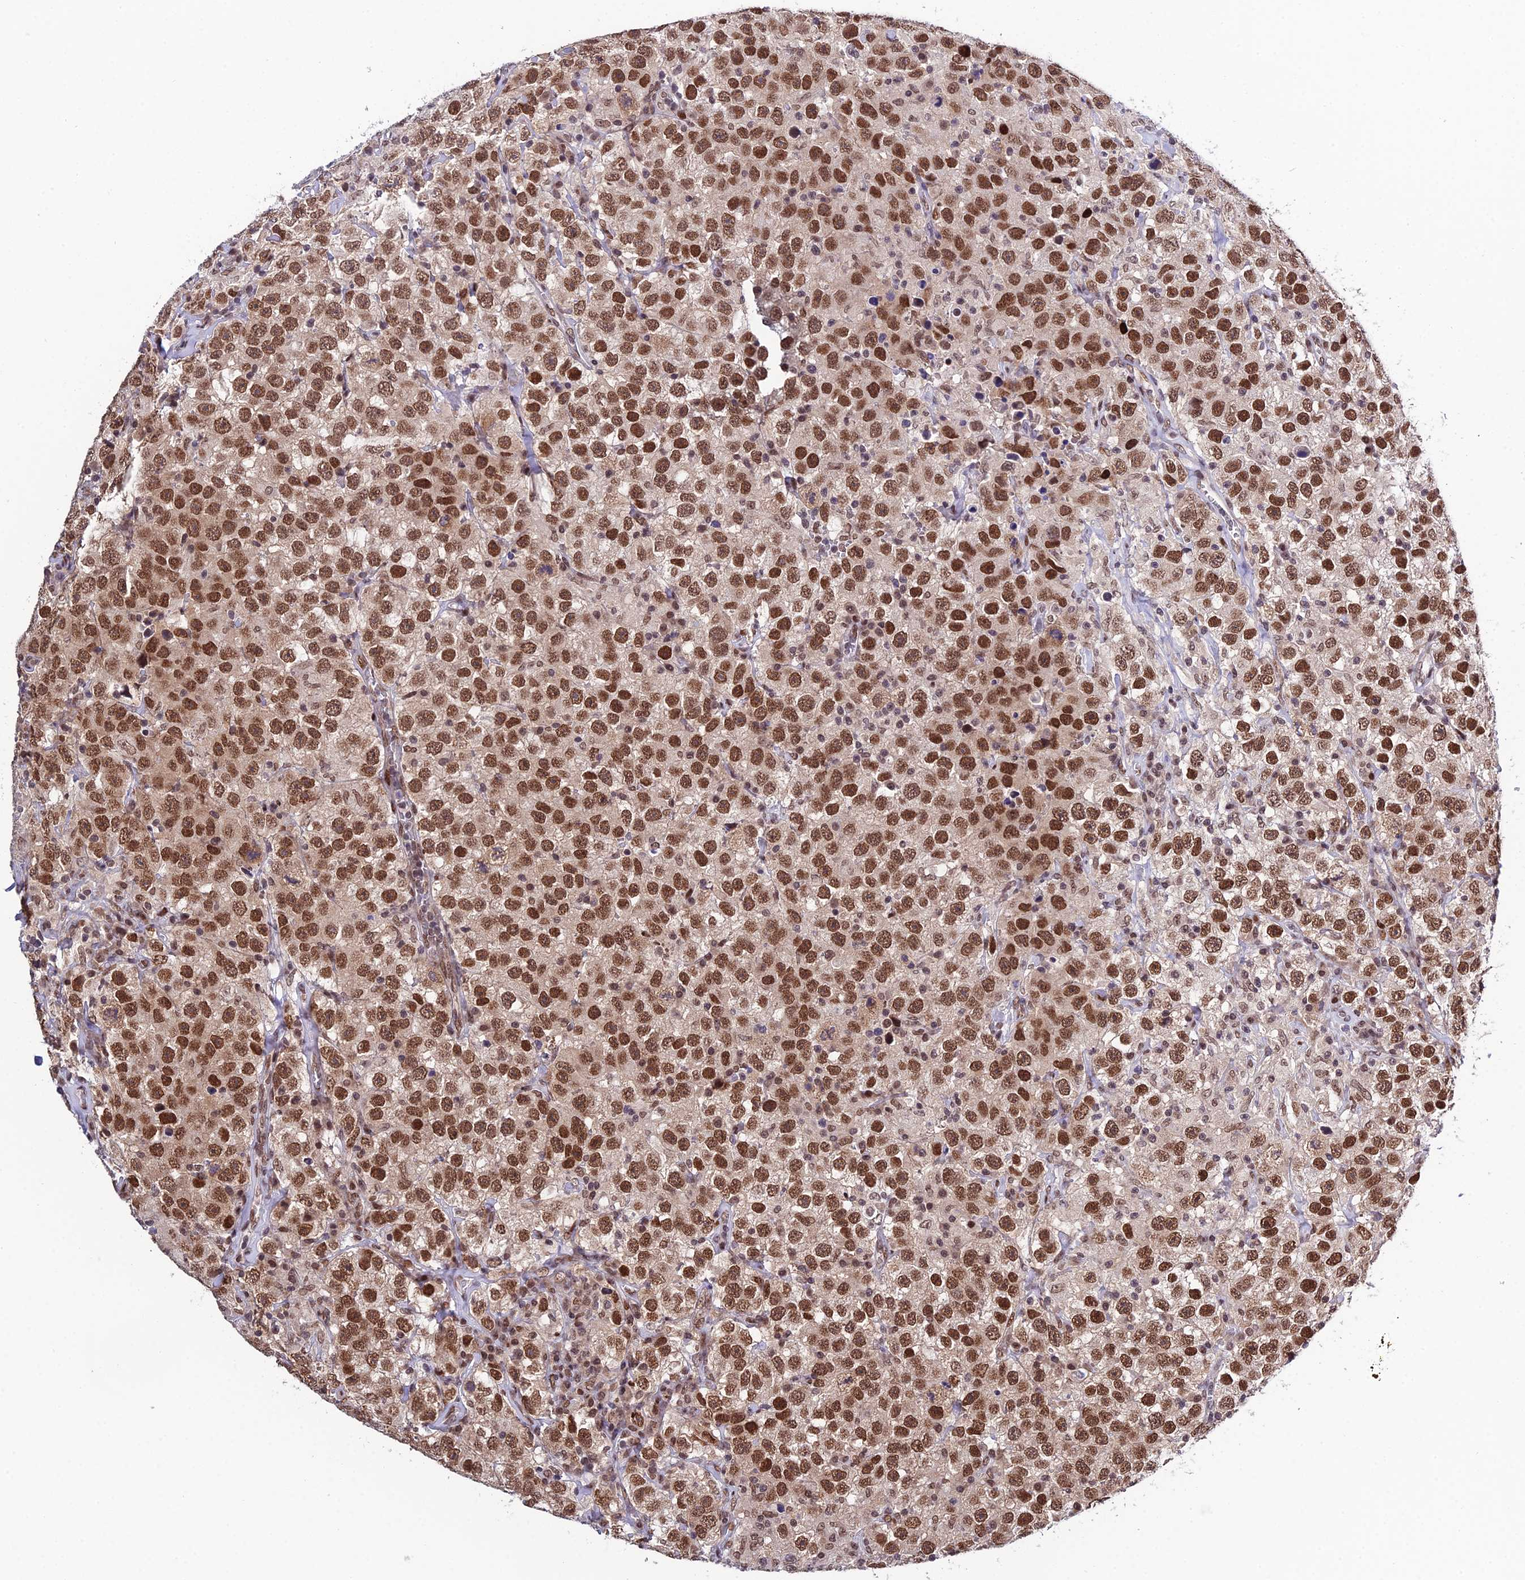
{"staining": {"intensity": "strong", "quantity": ">75%", "location": "nuclear"}, "tissue": "testis cancer", "cell_type": "Tumor cells", "image_type": "cancer", "snomed": [{"axis": "morphology", "description": "Seminoma, NOS"}, {"axis": "topography", "description": "Testis"}], "caption": "This is an image of immunohistochemistry staining of seminoma (testis), which shows strong positivity in the nuclear of tumor cells.", "gene": "SYT15", "patient": {"sex": "male", "age": 41}}